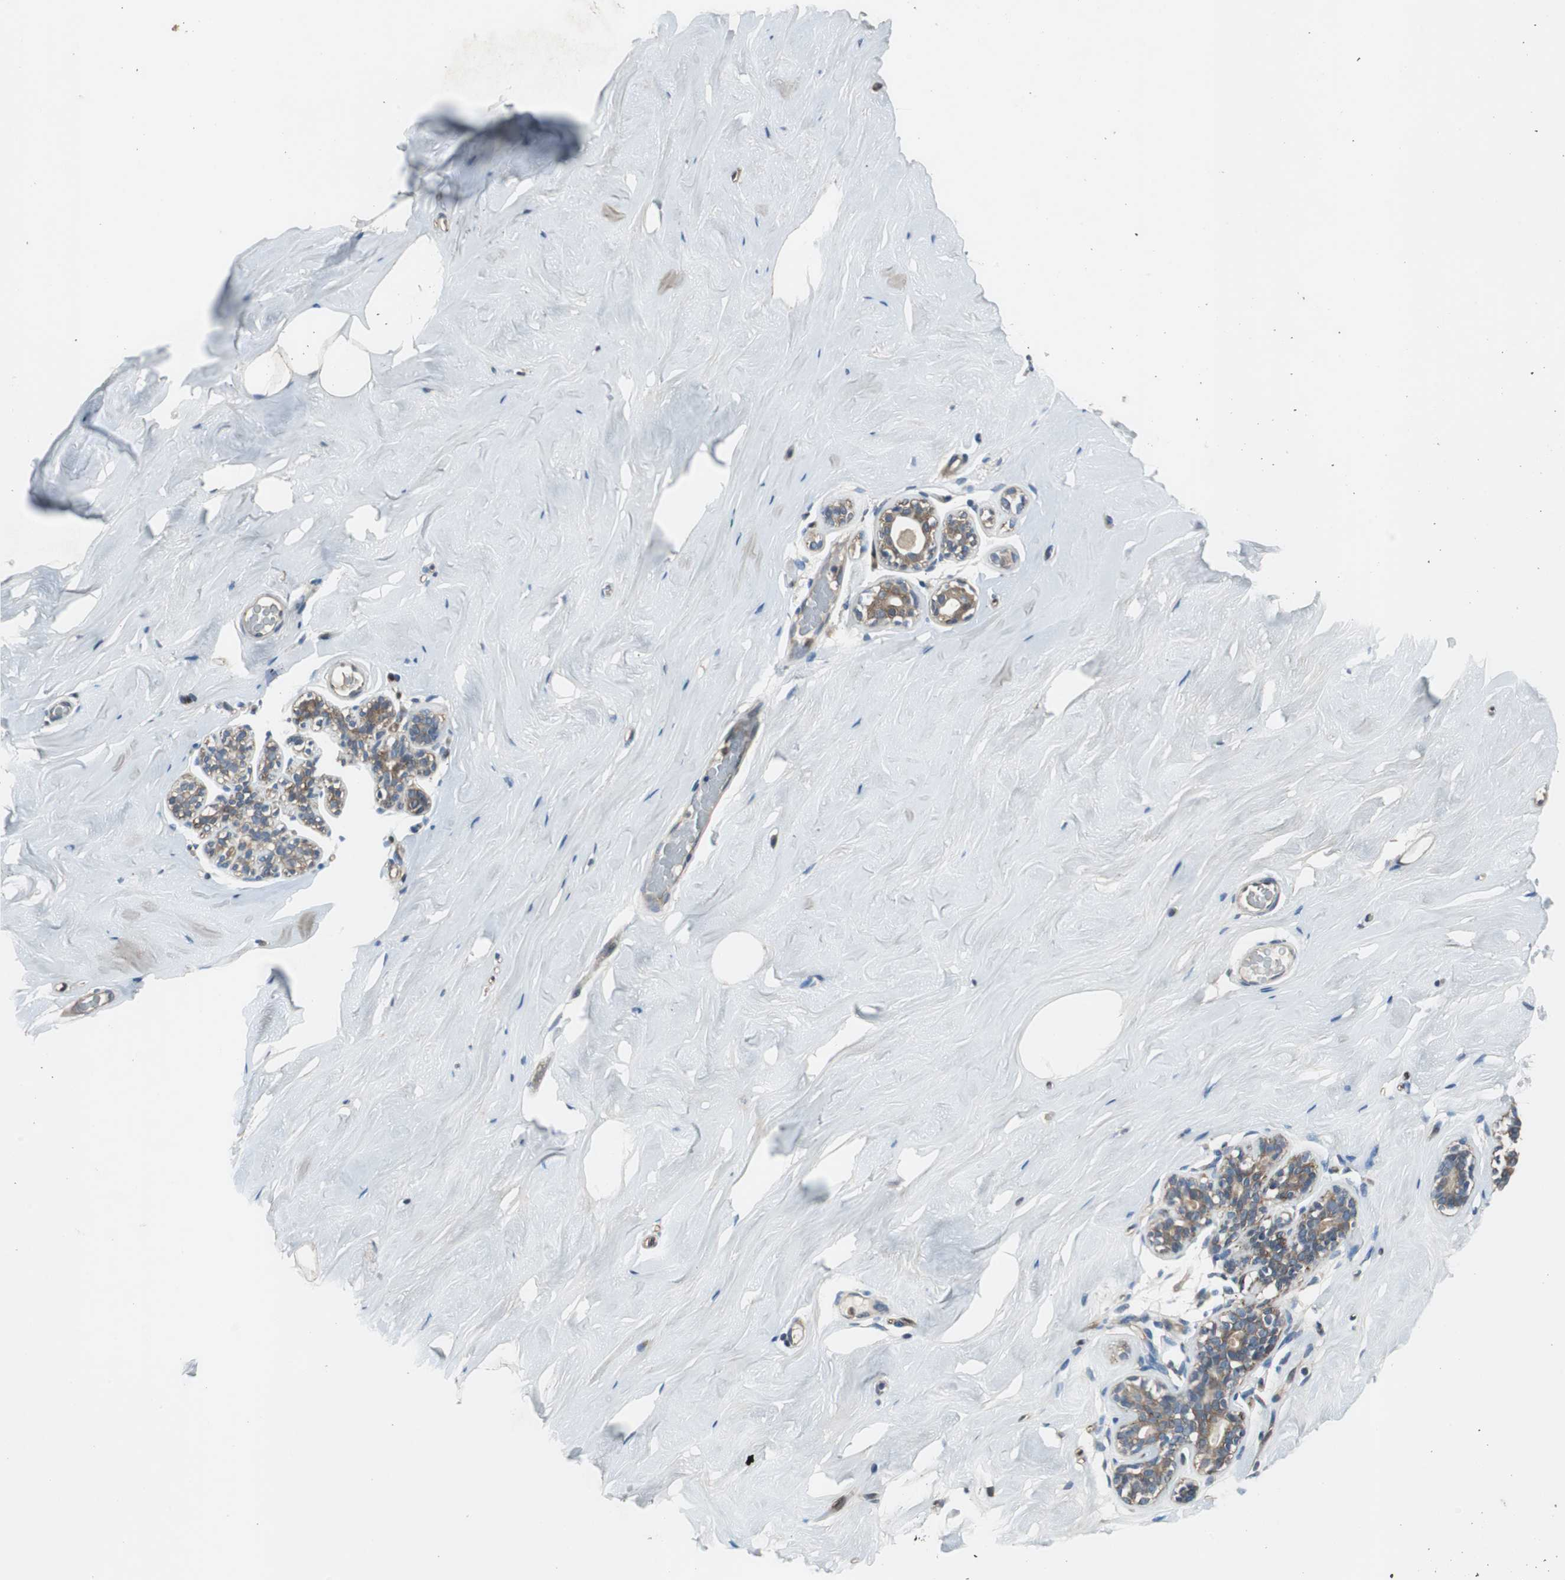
{"staining": {"intensity": "moderate", "quantity": ">75%", "location": "cytoplasmic/membranous"}, "tissue": "breast", "cell_type": "Glandular cells", "image_type": "normal", "snomed": [{"axis": "morphology", "description": "Normal tissue, NOS"}, {"axis": "topography", "description": "Breast"}], "caption": "Immunohistochemical staining of benign human breast reveals moderate cytoplasmic/membranous protein positivity in approximately >75% of glandular cells.", "gene": "PI4KB", "patient": {"sex": "female", "age": 75}}